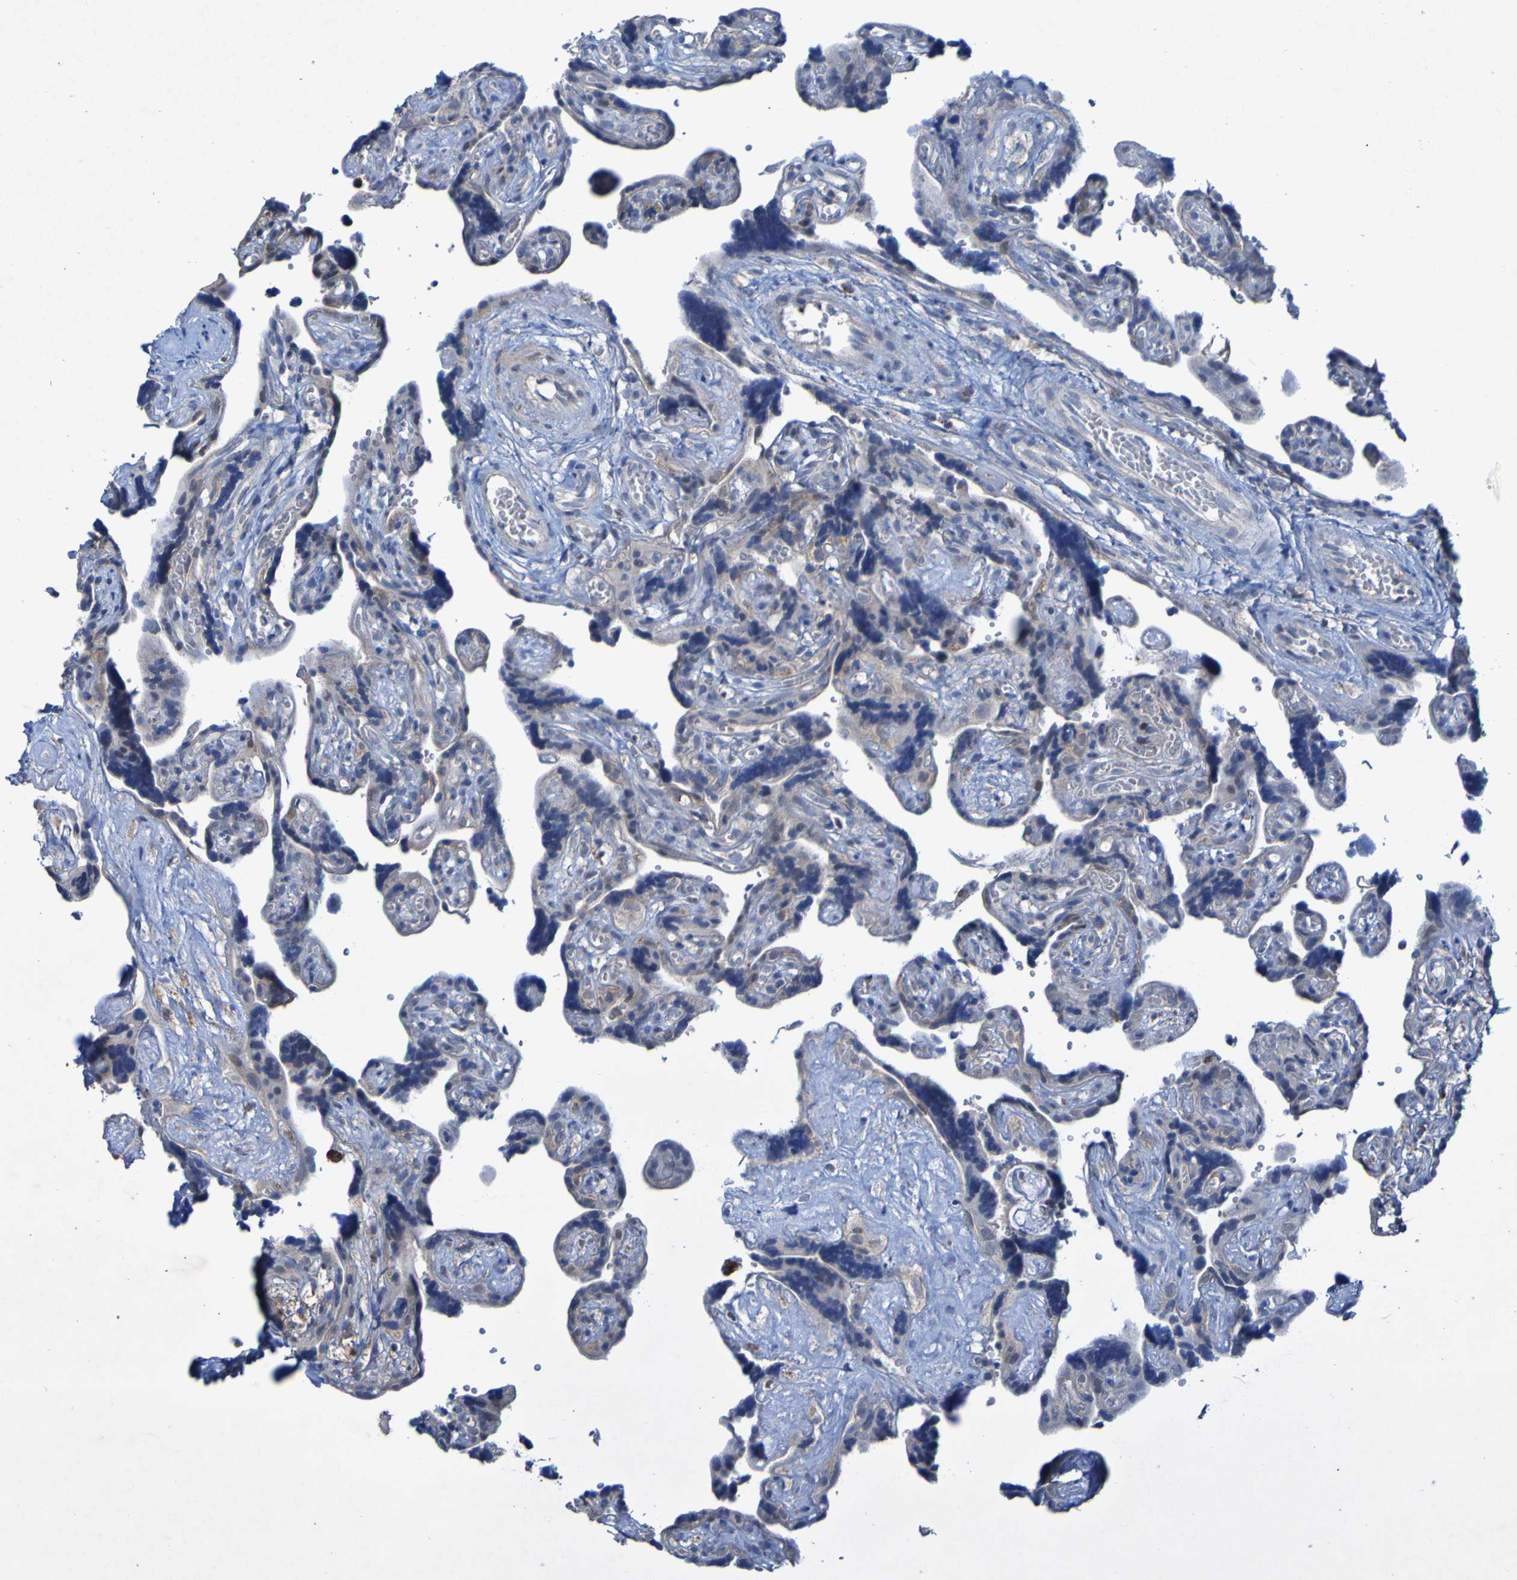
{"staining": {"intensity": "weak", "quantity": ">75%", "location": "cytoplasmic/membranous"}, "tissue": "placenta", "cell_type": "Decidual cells", "image_type": "normal", "snomed": [{"axis": "morphology", "description": "Normal tissue, NOS"}, {"axis": "topography", "description": "Placenta"}], "caption": "Weak cytoplasmic/membranous protein positivity is present in approximately >75% of decidual cells in placenta. The staining was performed using DAB, with brown indicating positive protein expression. Nuclei are stained blue with hematoxylin.", "gene": "CCDC51", "patient": {"sex": "female", "age": 30}}